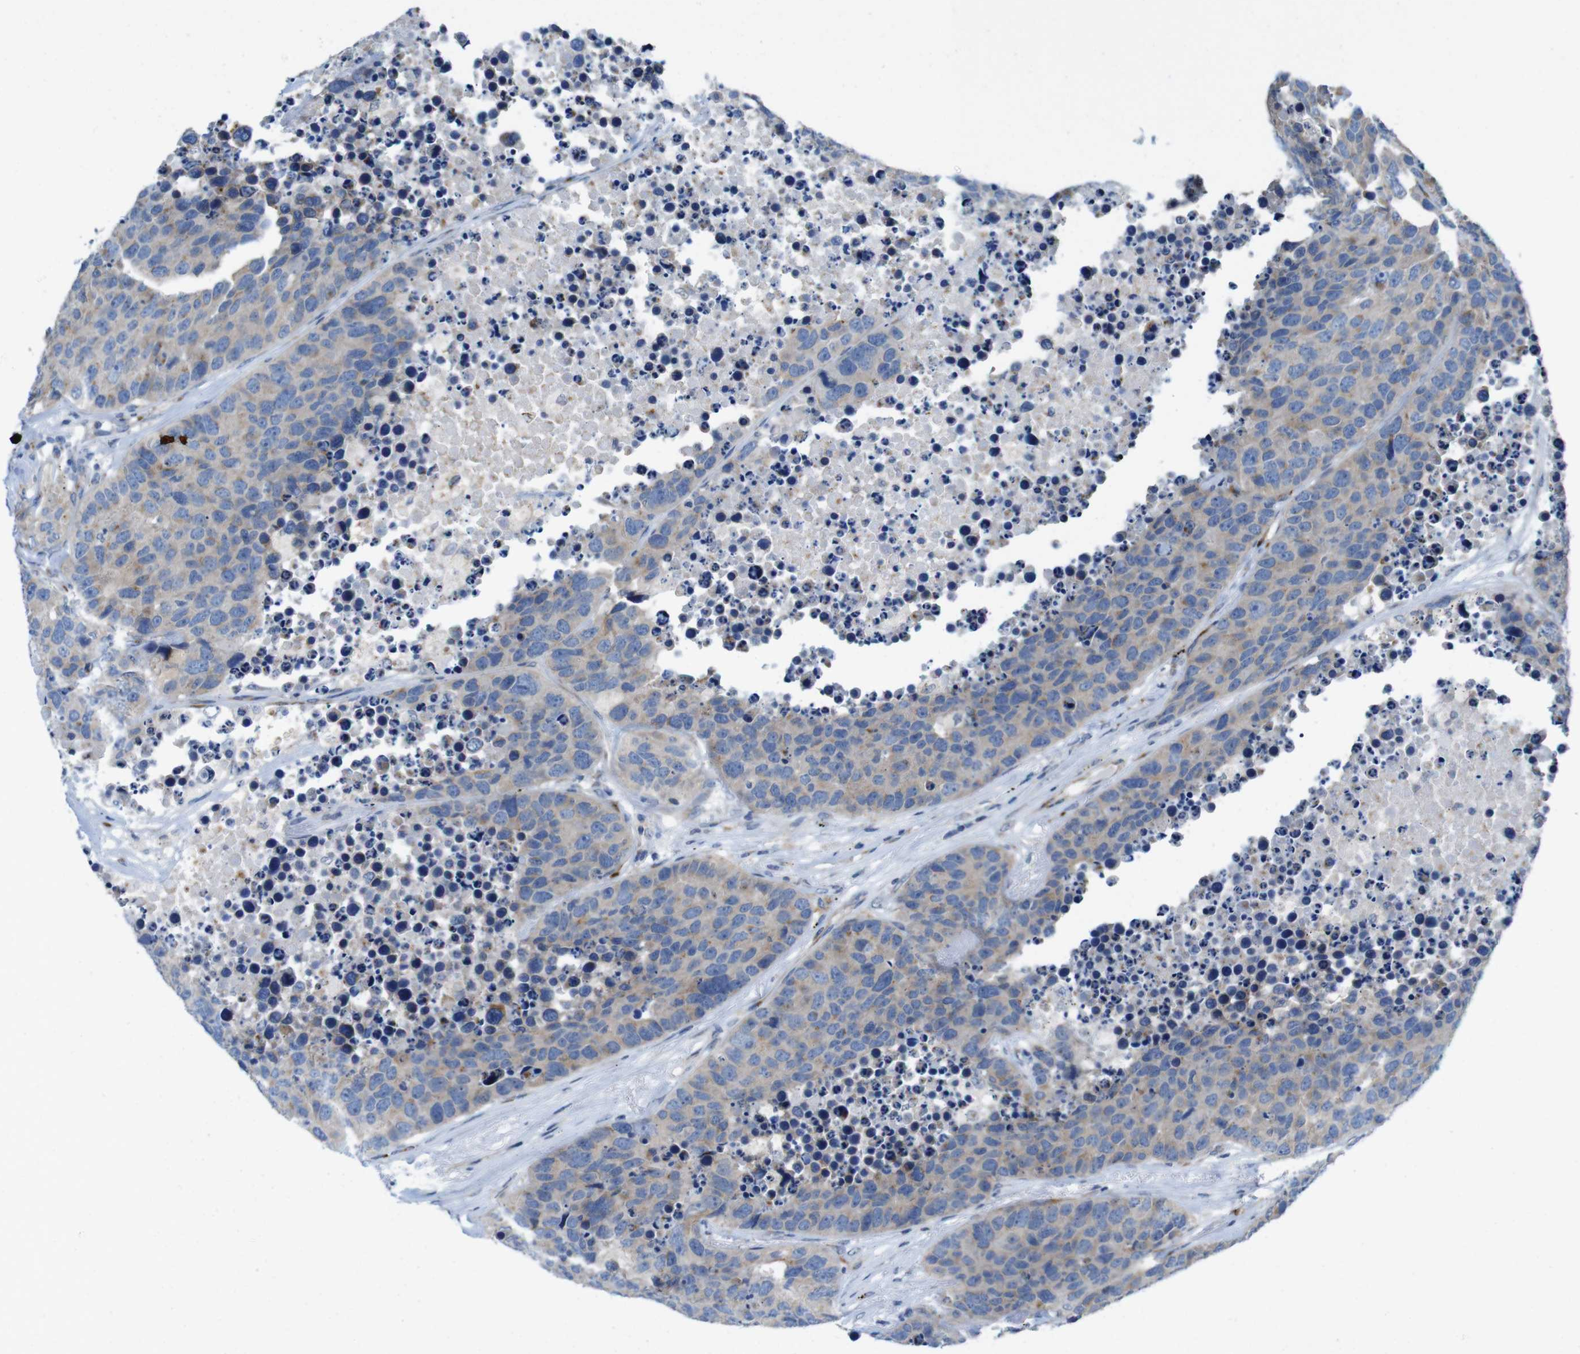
{"staining": {"intensity": "moderate", "quantity": ">75%", "location": "cytoplasmic/membranous"}, "tissue": "carcinoid", "cell_type": "Tumor cells", "image_type": "cancer", "snomed": [{"axis": "morphology", "description": "Carcinoid, malignant, NOS"}, {"axis": "topography", "description": "Lung"}], "caption": "Protein staining exhibits moderate cytoplasmic/membranous staining in approximately >75% of tumor cells in carcinoid.", "gene": "EFCAB14", "patient": {"sex": "male", "age": 60}}